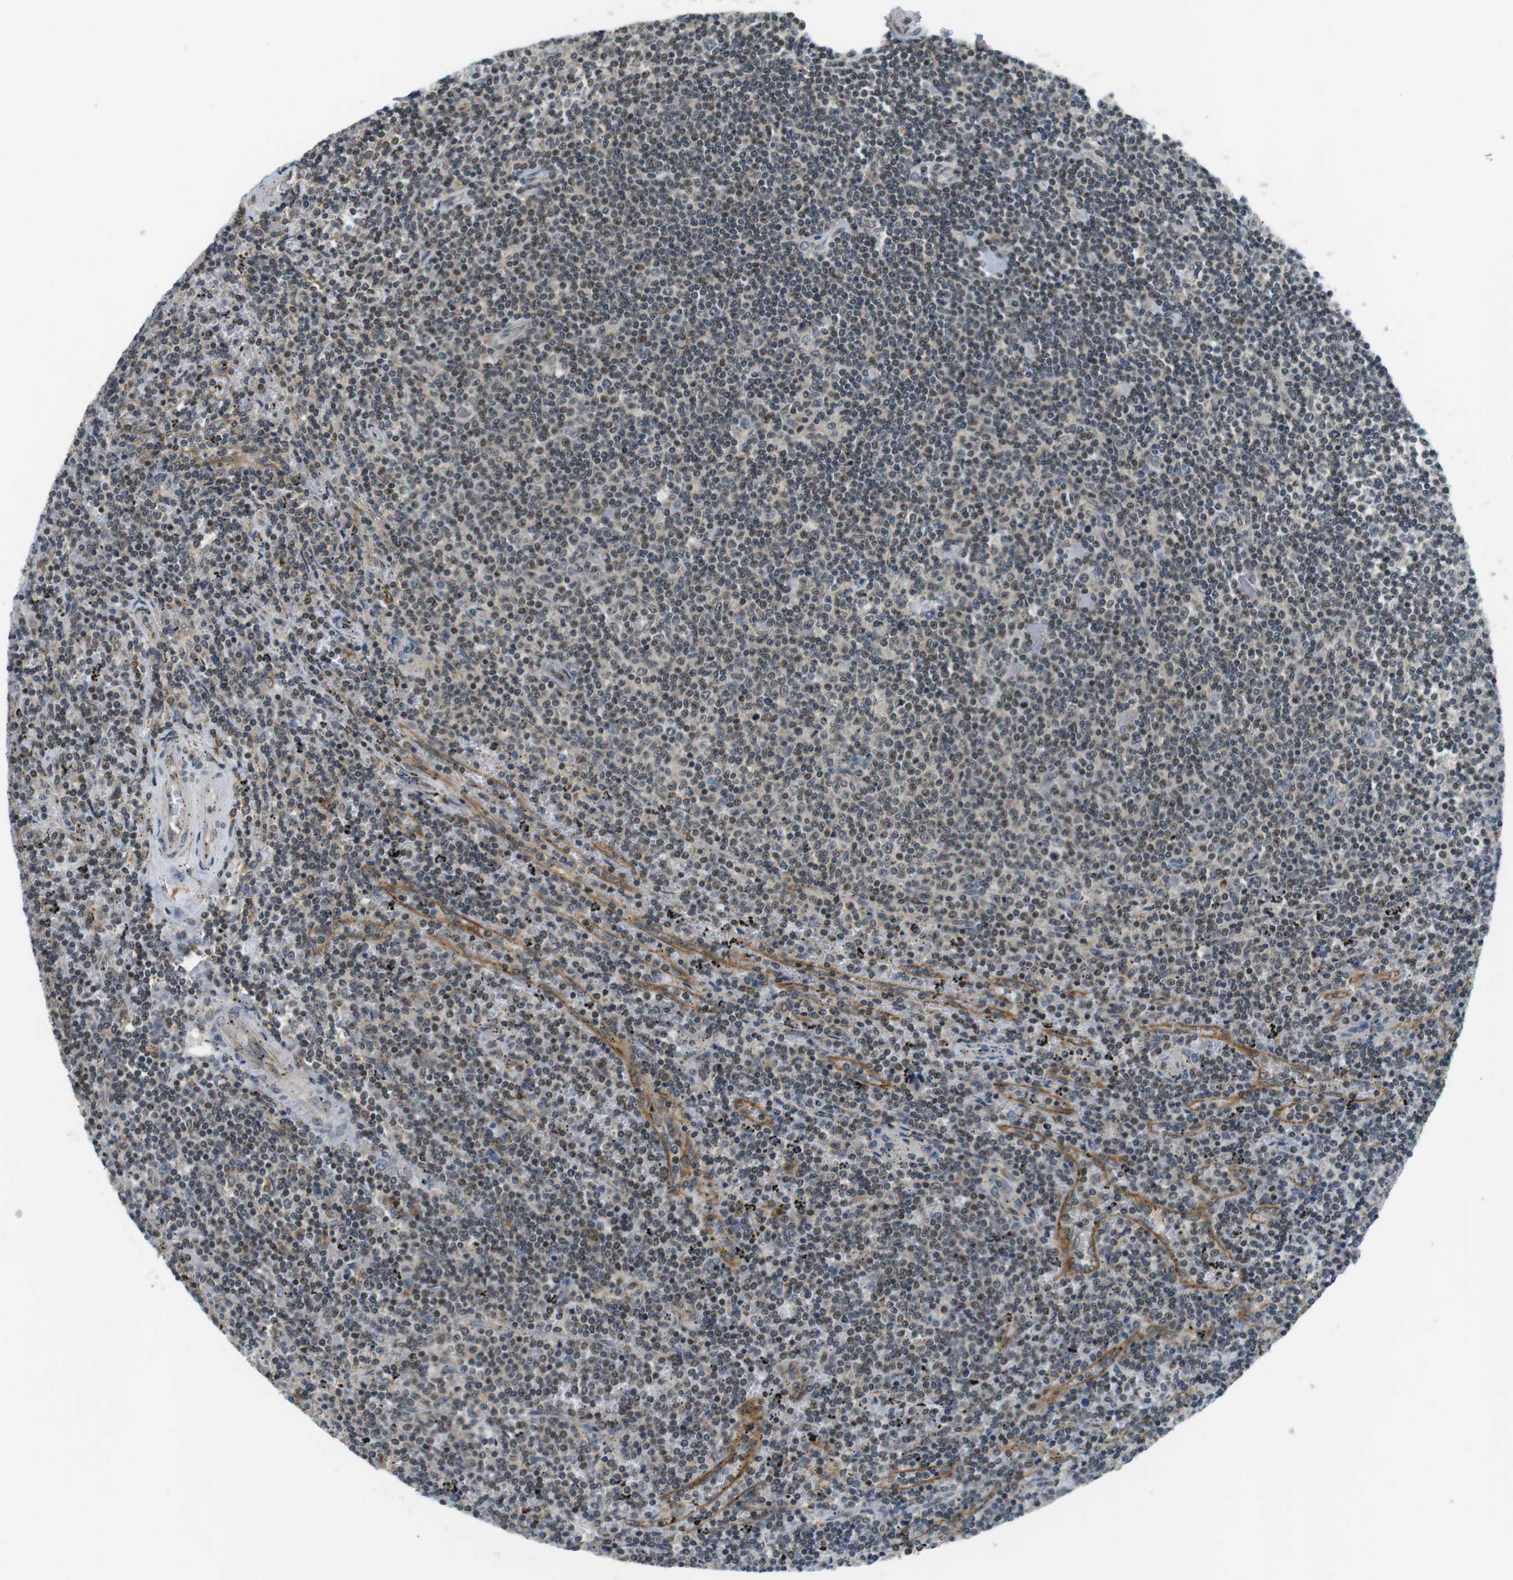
{"staining": {"intensity": "moderate", "quantity": "25%-75%", "location": "nuclear"}, "tissue": "lymphoma", "cell_type": "Tumor cells", "image_type": "cancer", "snomed": [{"axis": "morphology", "description": "Malignant lymphoma, non-Hodgkin's type, Low grade"}, {"axis": "topography", "description": "Spleen"}], "caption": "Low-grade malignant lymphoma, non-Hodgkin's type was stained to show a protein in brown. There is medium levels of moderate nuclear expression in approximately 25%-75% of tumor cells.", "gene": "BRD4", "patient": {"sex": "female", "age": 50}}